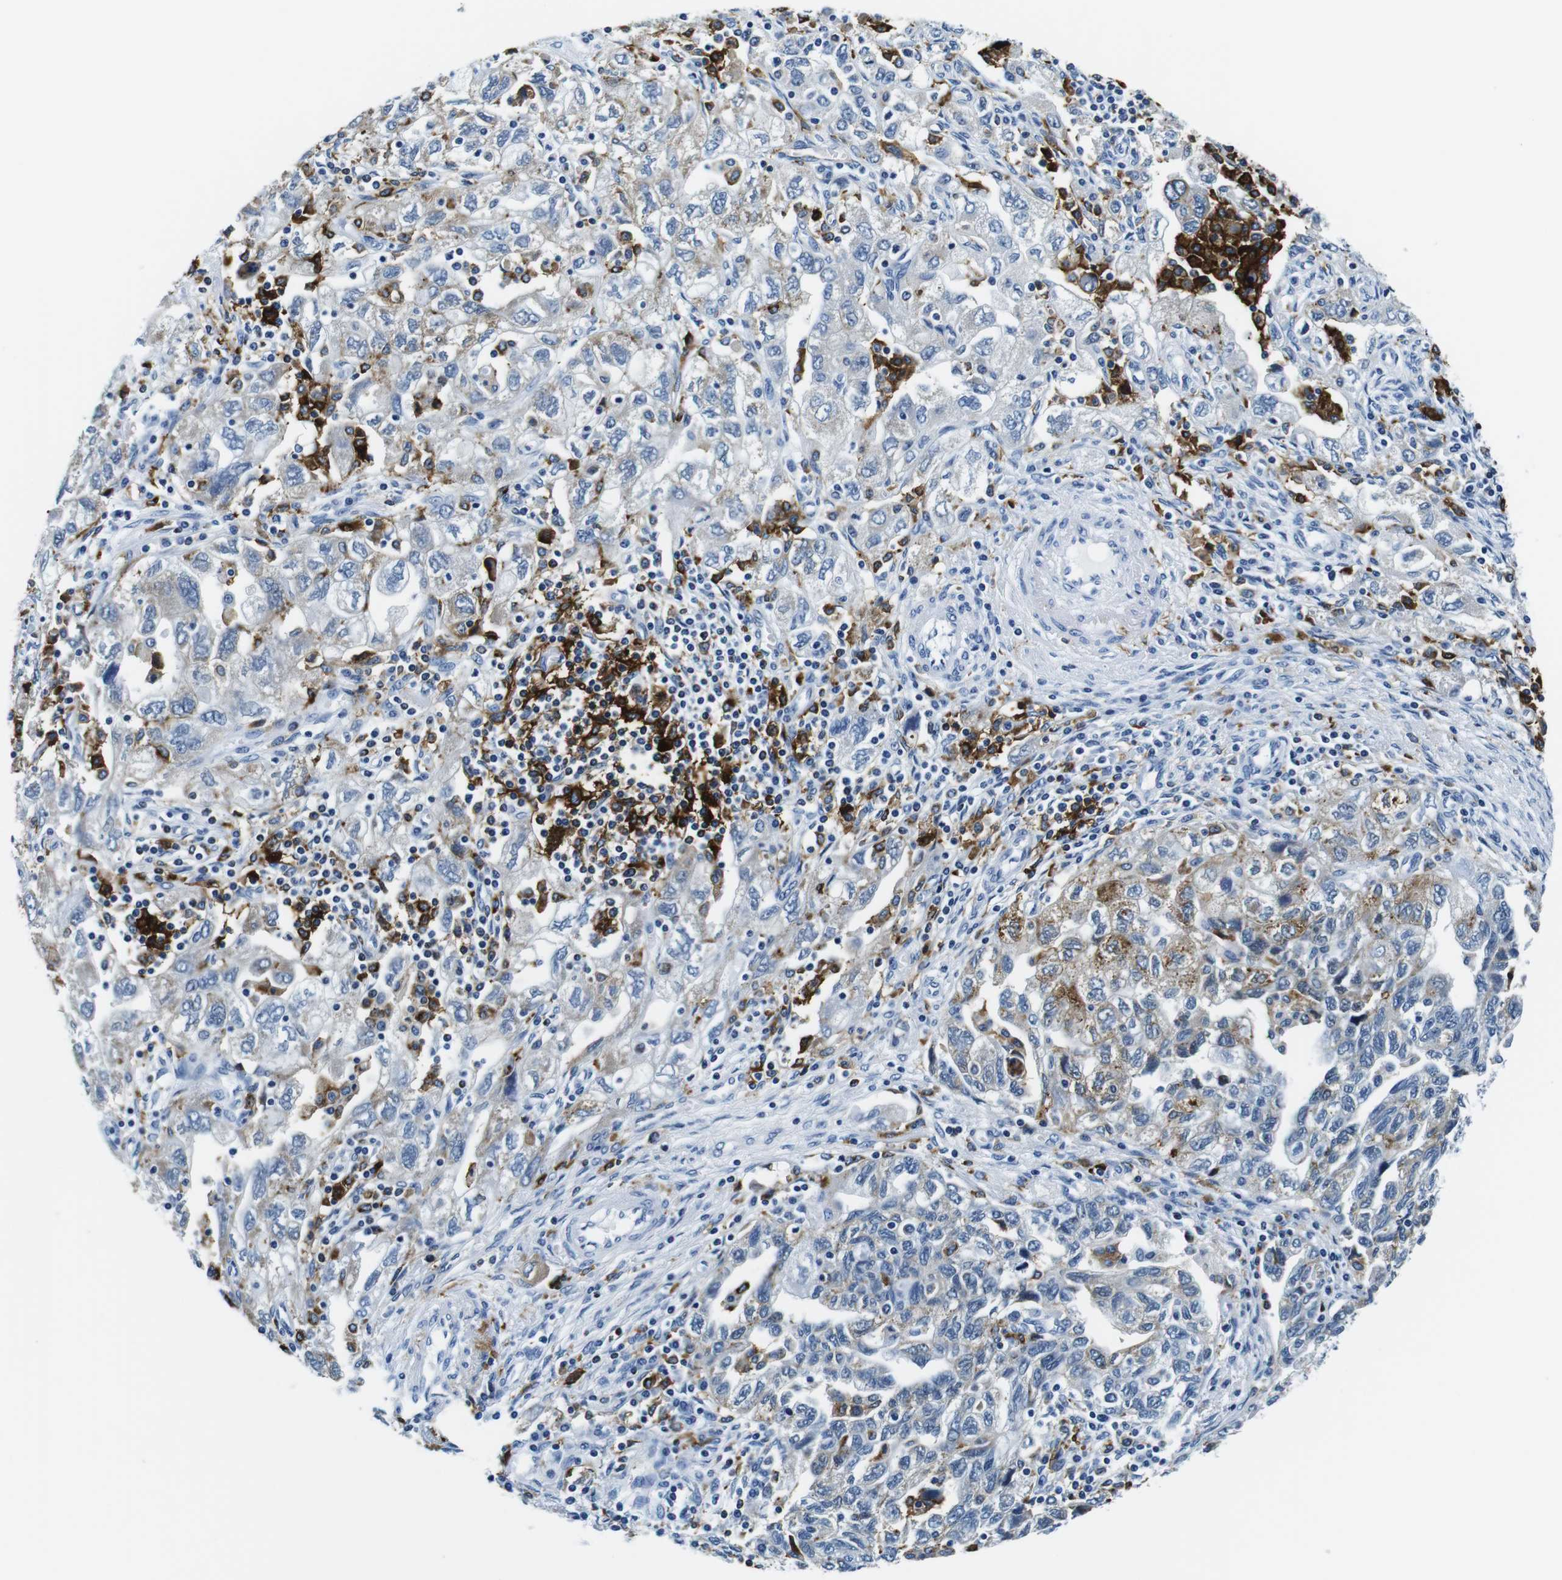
{"staining": {"intensity": "moderate", "quantity": "25%-75%", "location": "cytoplasmic/membranous"}, "tissue": "ovarian cancer", "cell_type": "Tumor cells", "image_type": "cancer", "snomed": [{"axis": "morphology", "description": "Carcinoma, NOS"}, {"axis": "morphology", "description": "Cystadenocarcinoma, serous, NOS"}, {"axis": "topography", "description": "Ovary"}], "caption": "Ovarian serous cystadenocarcinoma tissue displays moderate cytoplasmic/membranous staining in approximately 25%-75% of tumor cells", "gene": "HLA-DRB1", "patient": {"sex": "female", "age": 69}}